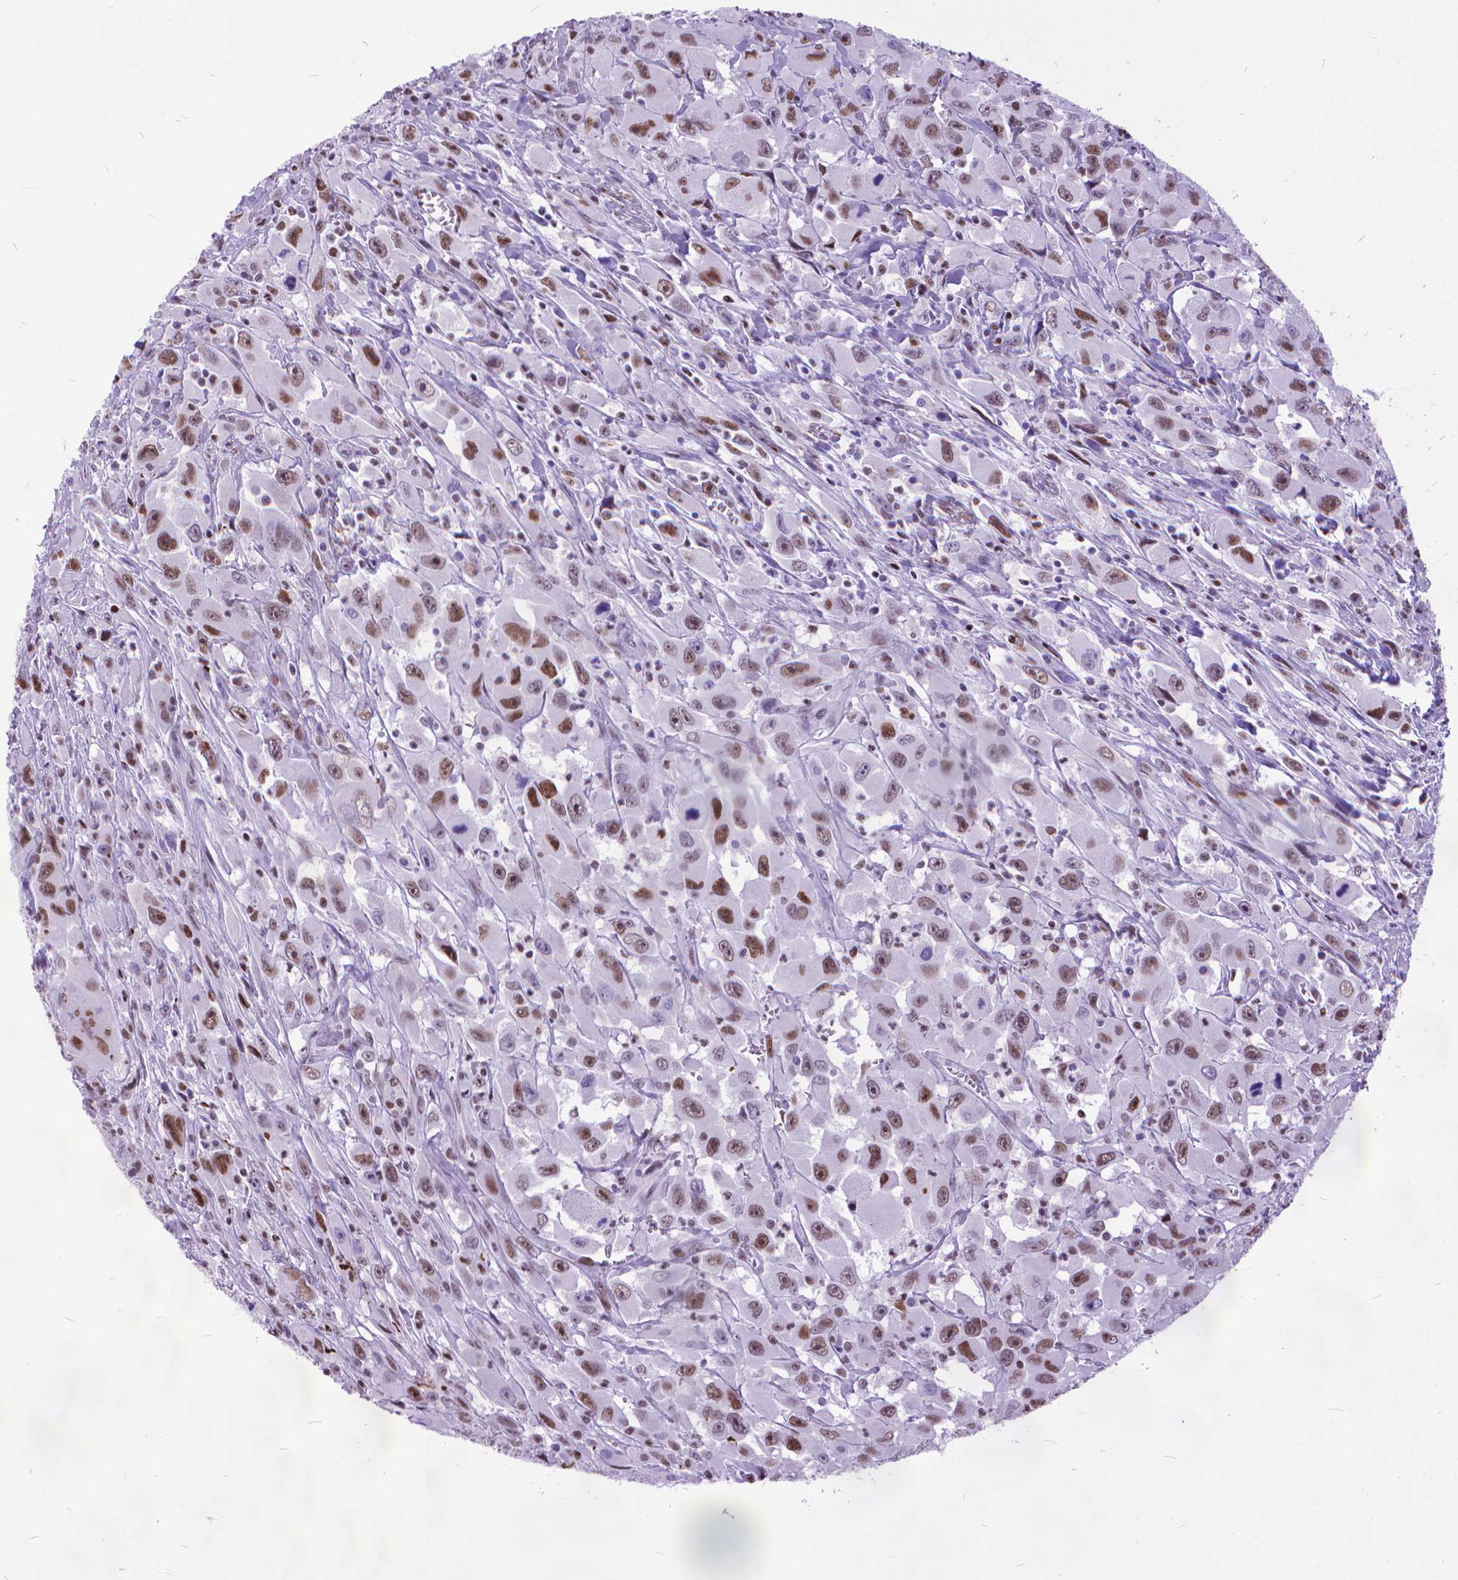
{"staining": {"intensity": "moderate", "quantity": ">75%", "location": "nuclear"}, "tissue": "head and neck cancer", "cell_type": "Tumor cells", "image_type": "cancer", "snomed": [{"axis": "morphology", "description": "Squamous cell carcinoma, NOS"}, {"axis": "morphology", "description": "Squamous cell carcinoma, metastatic, NOS"}, {"axis": "topography", "description": "Oral tissue"}, {"axis": "topography", "description": "Head-Neck"}], "caption": "Immunohistochemistry (IHC) of head and neck squamous cell carcinoma exhibits medium levels of moderate nuclear expression in about >75% of tumor cells. (DAB (3,3'-diaminobenzidine) = brown stain, brightfield microscopy at high magnification).", "gene": "POLE4", "patient": {"sex": "female", "age": 85}}